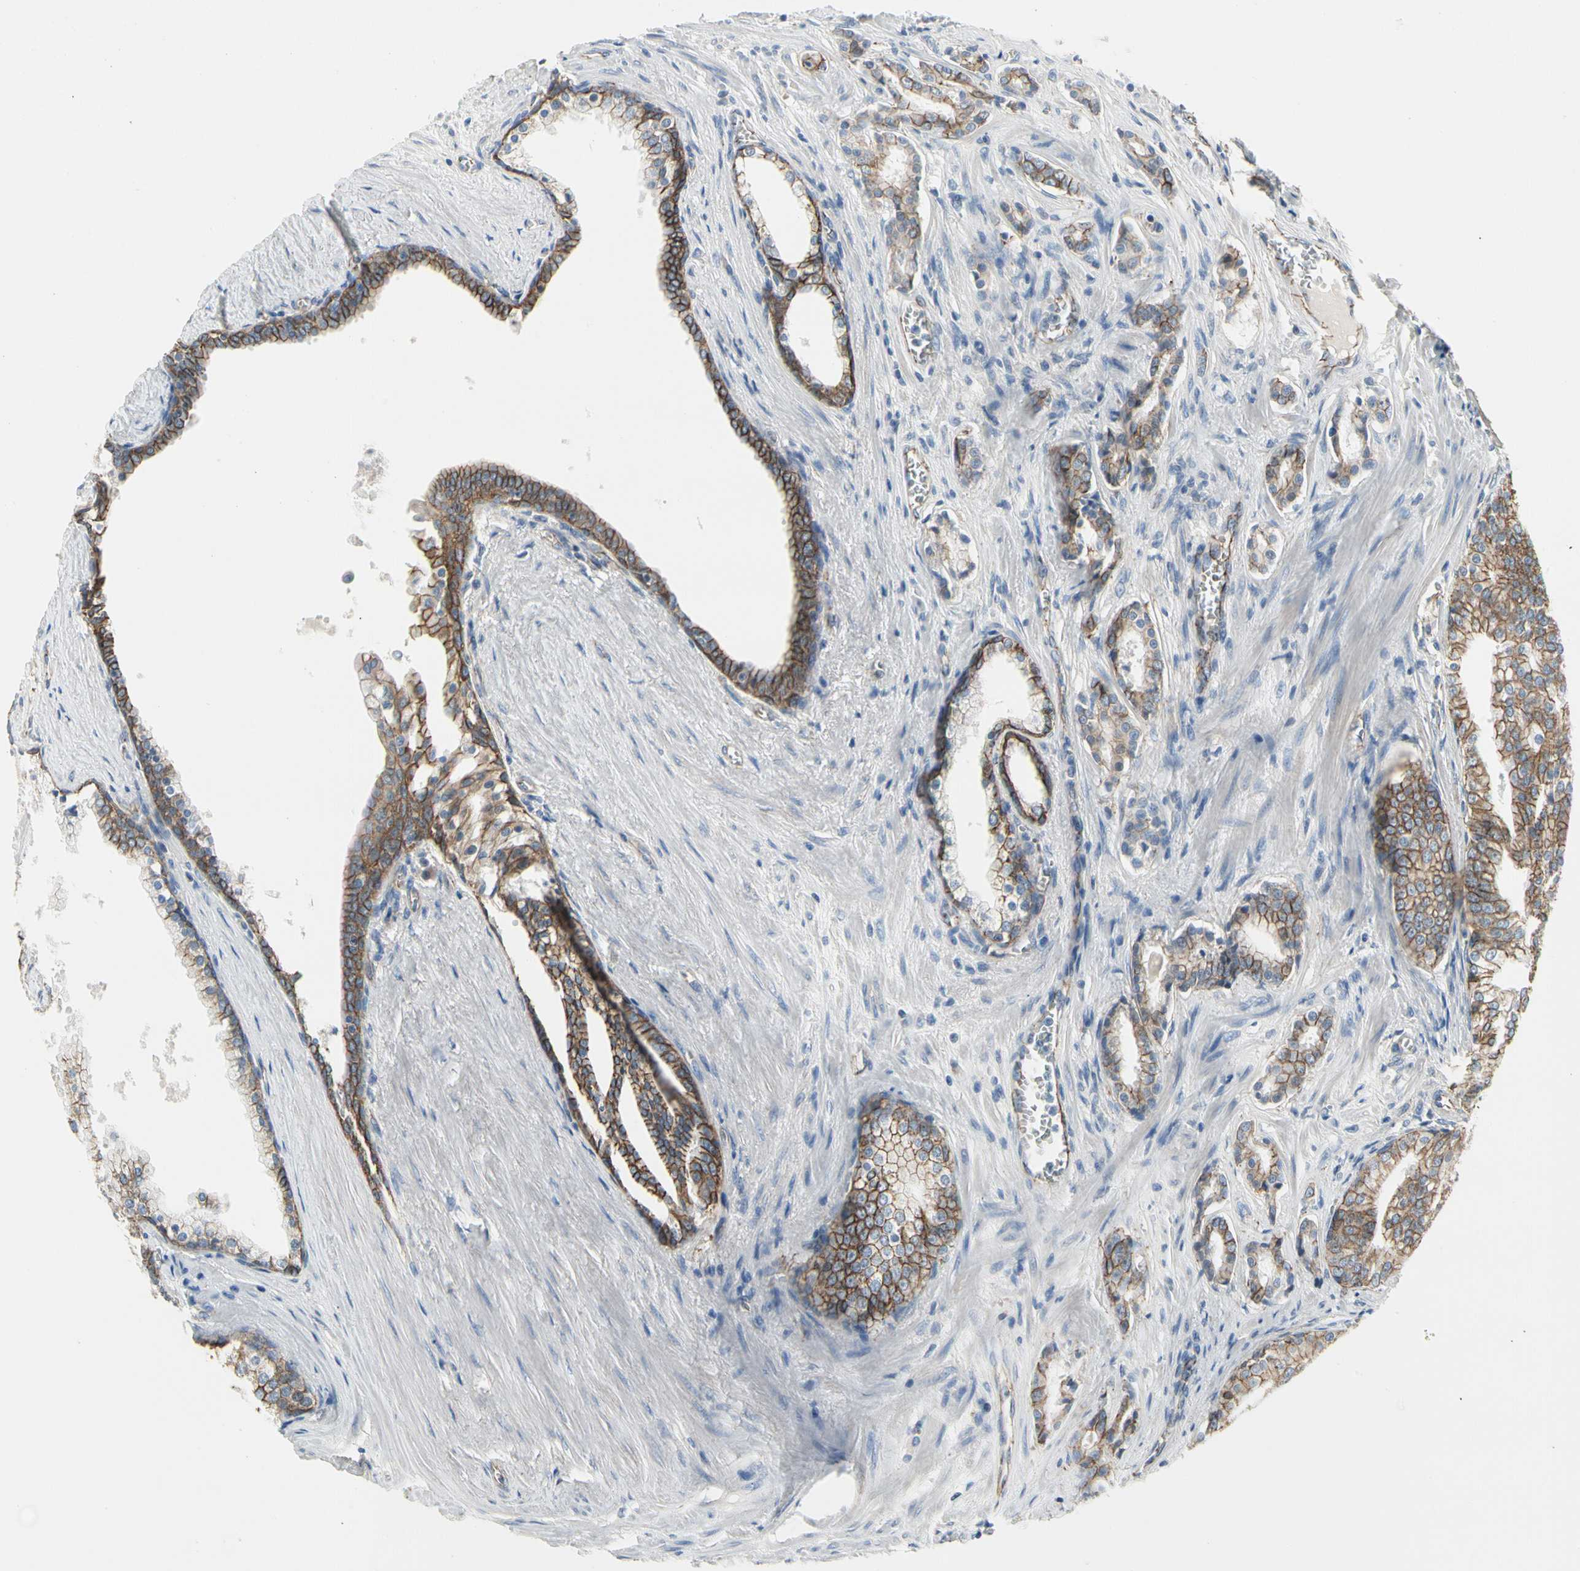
{"staining": {"intensity": "moderate", "quantity": "25%-75%", "location": "cytoplasmic/membranous"}, "tissue": "prostate cancer", "cell_type": "Tumor cells", "image_type": "cancer", "snomed": [{"axis": "morphology", "description": "Adenocarcinoma, Low grade"}, {"axis": "topography", "description": "Prostate"}], "caption": "Low-grade adenocarcinoma (prostate) was stained to show a protein in brown. There is medium levels of moderate cytoplasmic/membranous expression in approximately 25%-75% of tumor cells.", "gene": "LGR6", "patient": {"sex": "male", "age": 58}}